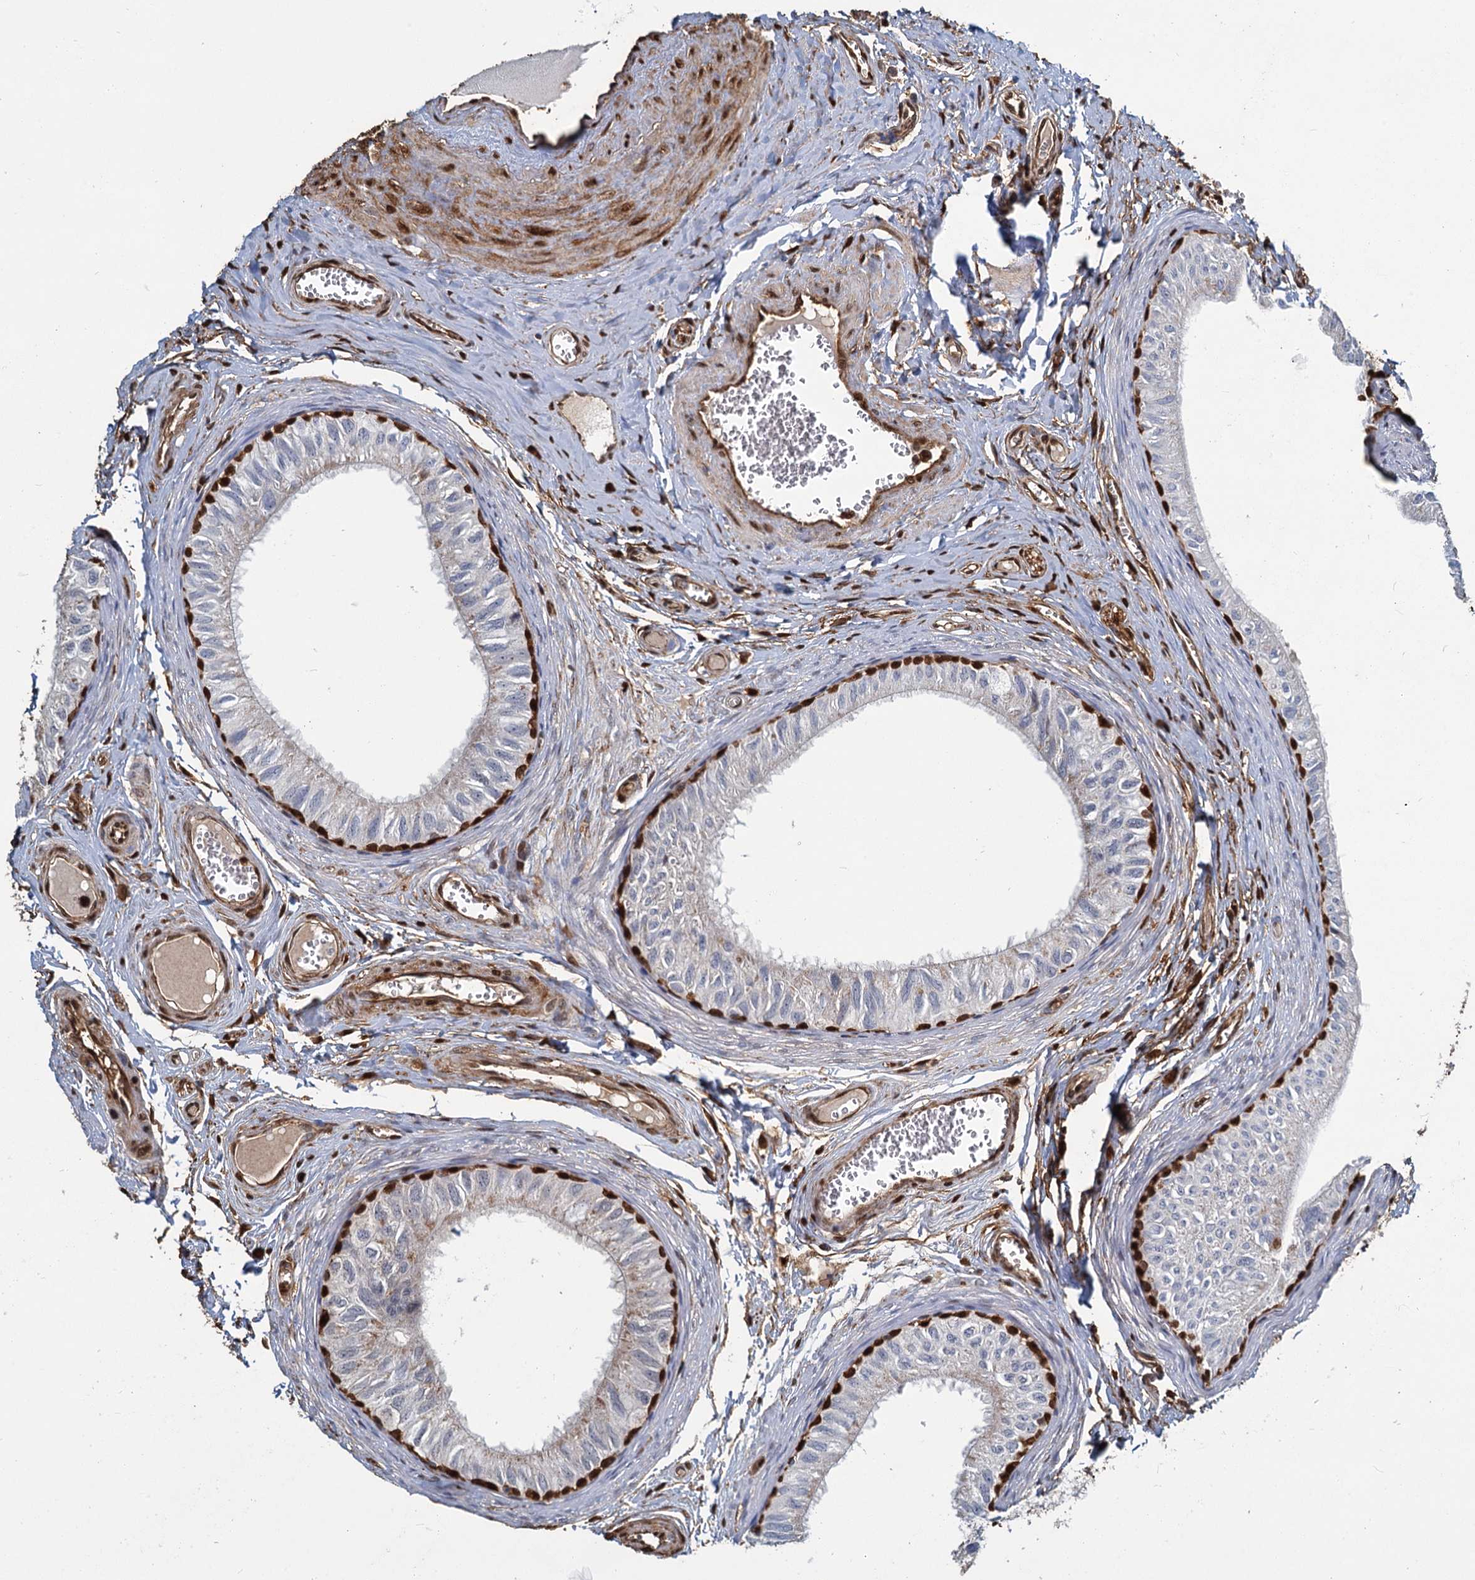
{"staining": {"intensity": "strong", "quantity": "<25%", "location": "cytoplasmic/membranous"}, "tissue": "epididymis", "cell_type": "Glandular cells", "image_type": "normal", "snomed": [{"axis": "morphology", "description": "Normal tissue, NOS"}, {"axis": "topography", "description": "Epididymis"}], "caption": "Brown immunohistochemical staining in unremarkable epididymis demonstrates strong cytoplasmic/membranous staining in approximately <25% of glandular cells. (Brightfield microscopy of DAB IHC at high magnification).", "gene": "S100A6", "patient": {"sex": "male", "age": 42}}